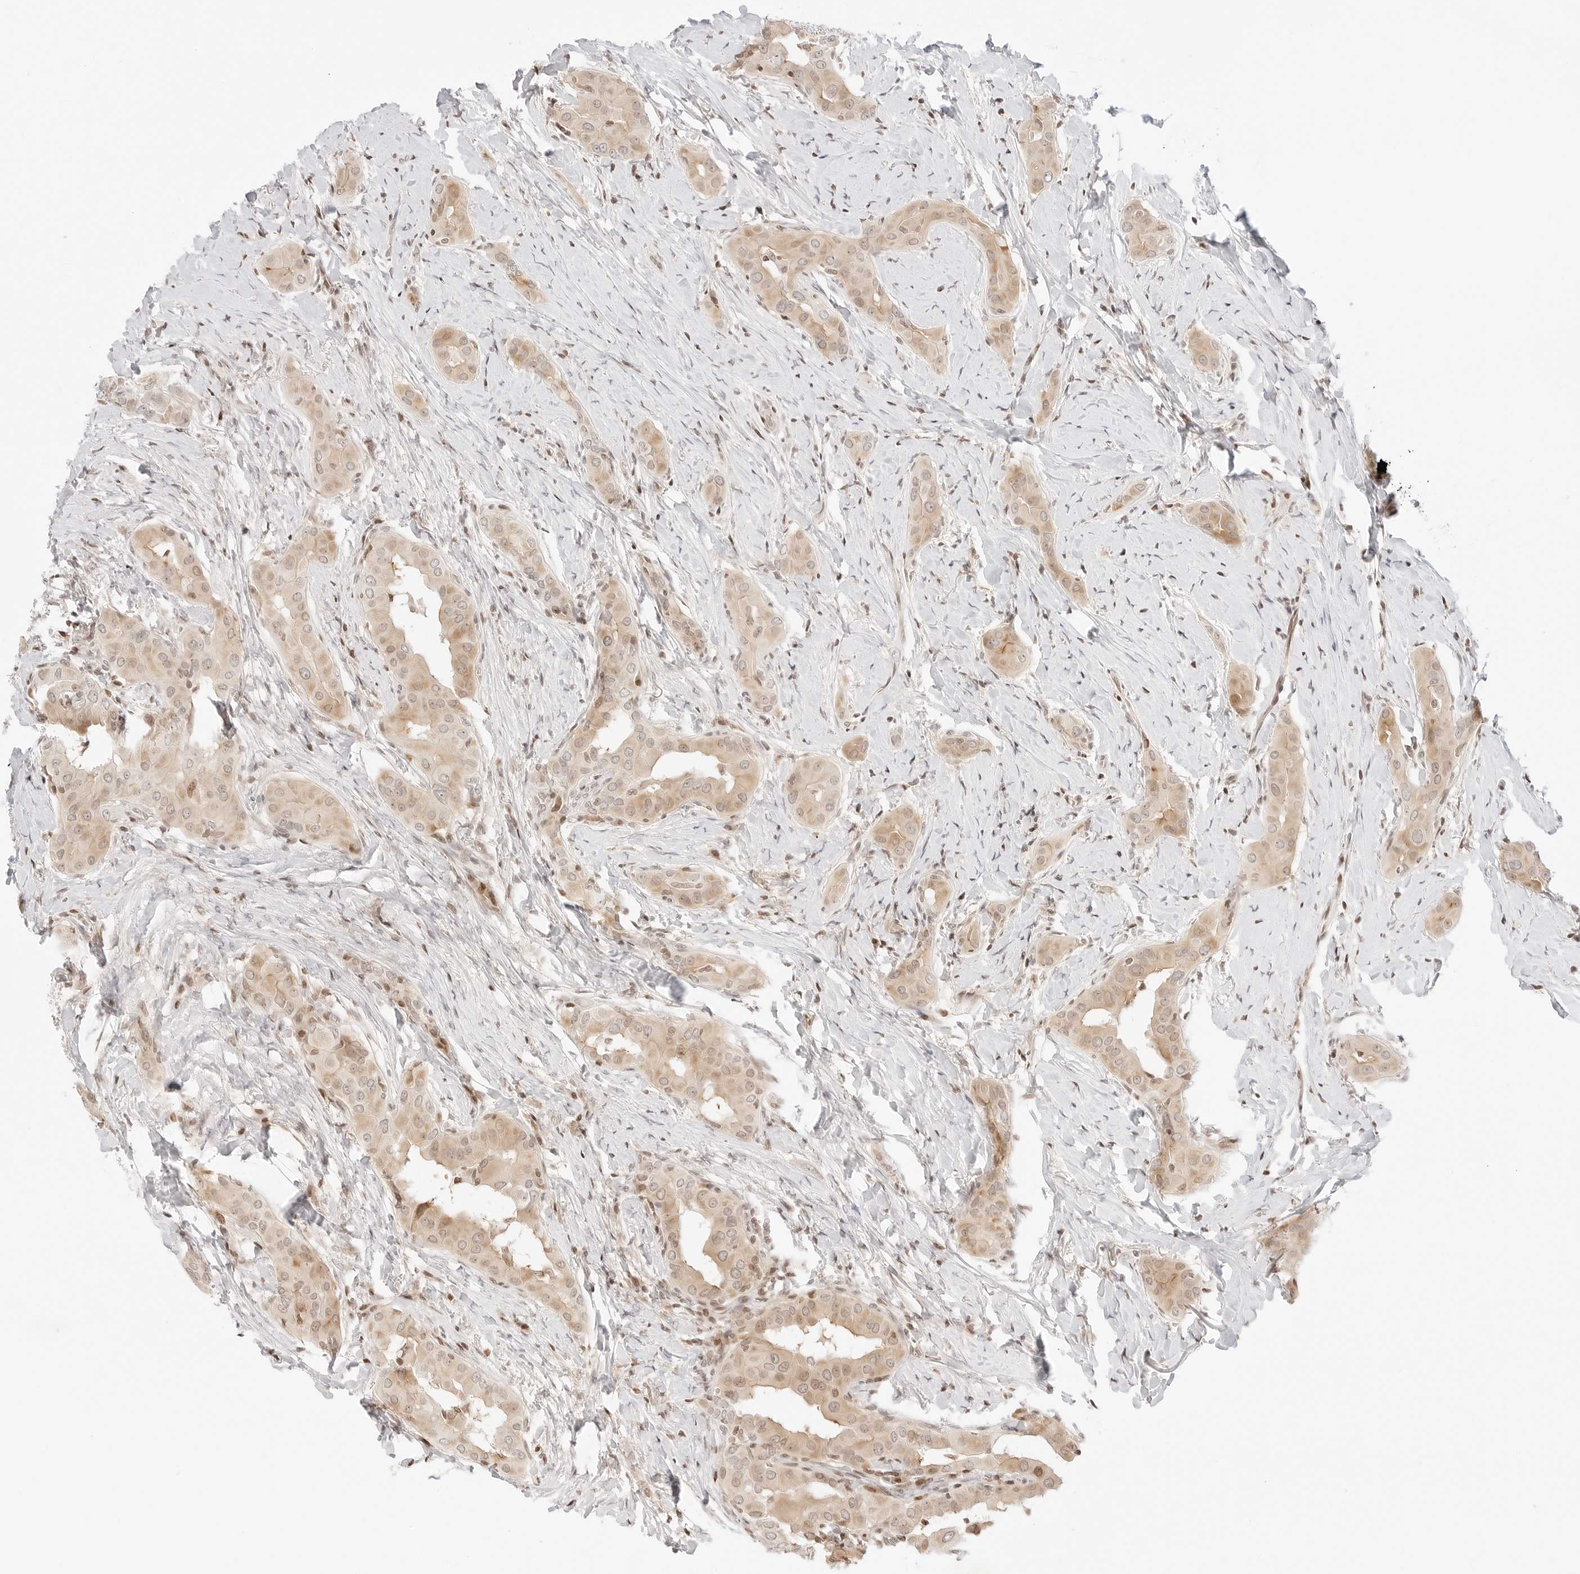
{"staining": {"intensity": "moderate", "quantity": ">75%", "location": "cytoplasmic/membranous,nuclear"}, "tissue": "thyroid cancer", "cell_type": "Tumor cells", "image_type": "cancer", "snomed": [{"axis": "morphology", "description": "Papillary adenocarcinoma, NOS"}, {"axis": "topography", "description": "Thyroid gland"}], "caption": "Brown immunohistochemical staining in papillary adenocarcinoma (thyroid) displays moderate cytoplasmic/membranous and nuclear expression in about >75% of tumor cells.", "gene": "RPS6KL1", "patient": {"sex": "male", "age": 33}}